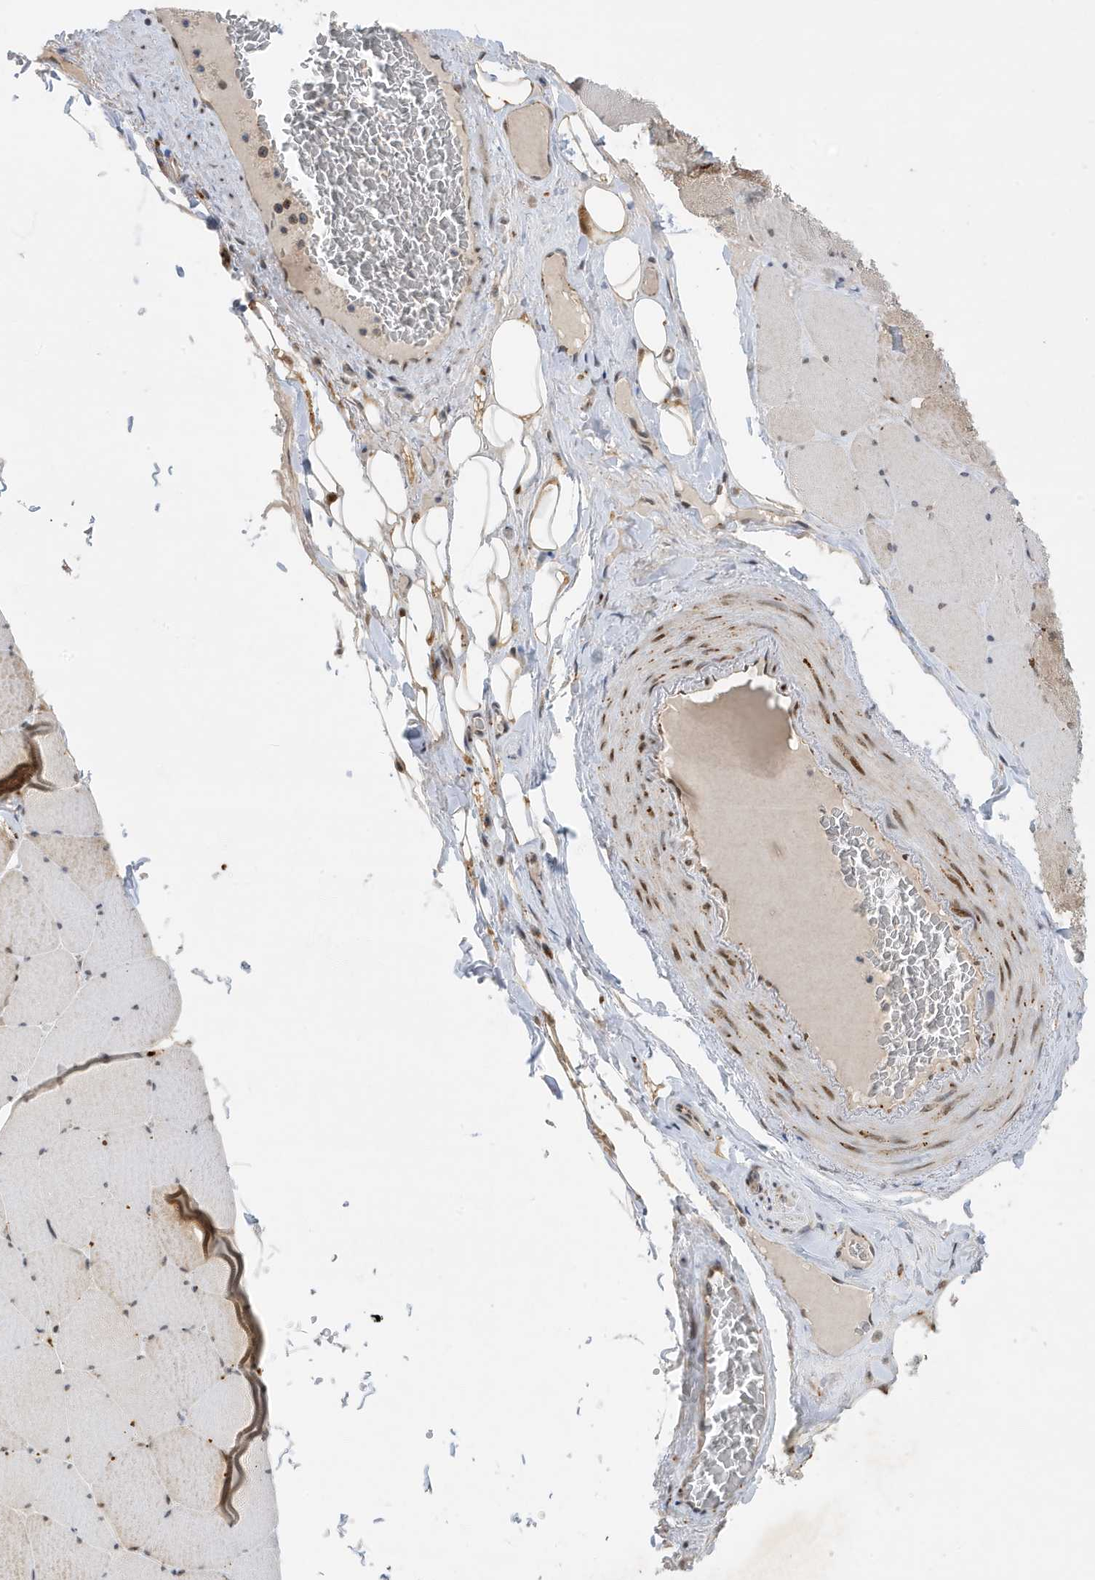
{"staining": {"intensity": "moderate", "quantity": "25%-75%", "location": "cytoplasmic/membranous,nuclear"}, "tissue": "skeletal muscle", "cell_type": "Myocytes", "image_type": "normal", "snomed": [{"axis": "morphology", "description": "Normal tissue, NOS"}, {"axis": "topography", "description": "Skeletal muscle"}, {"axis": "topography", "description": "Head-Neck"}], "caption": "The photomicrograph displays staining of normal skeletal muscle, revealing moderate cytoplasmic/membranous,nuclear protein expression (brown color) within myocytes.", "gene": "ZNF507", "patient": {"sex": "male", "age": 66}}